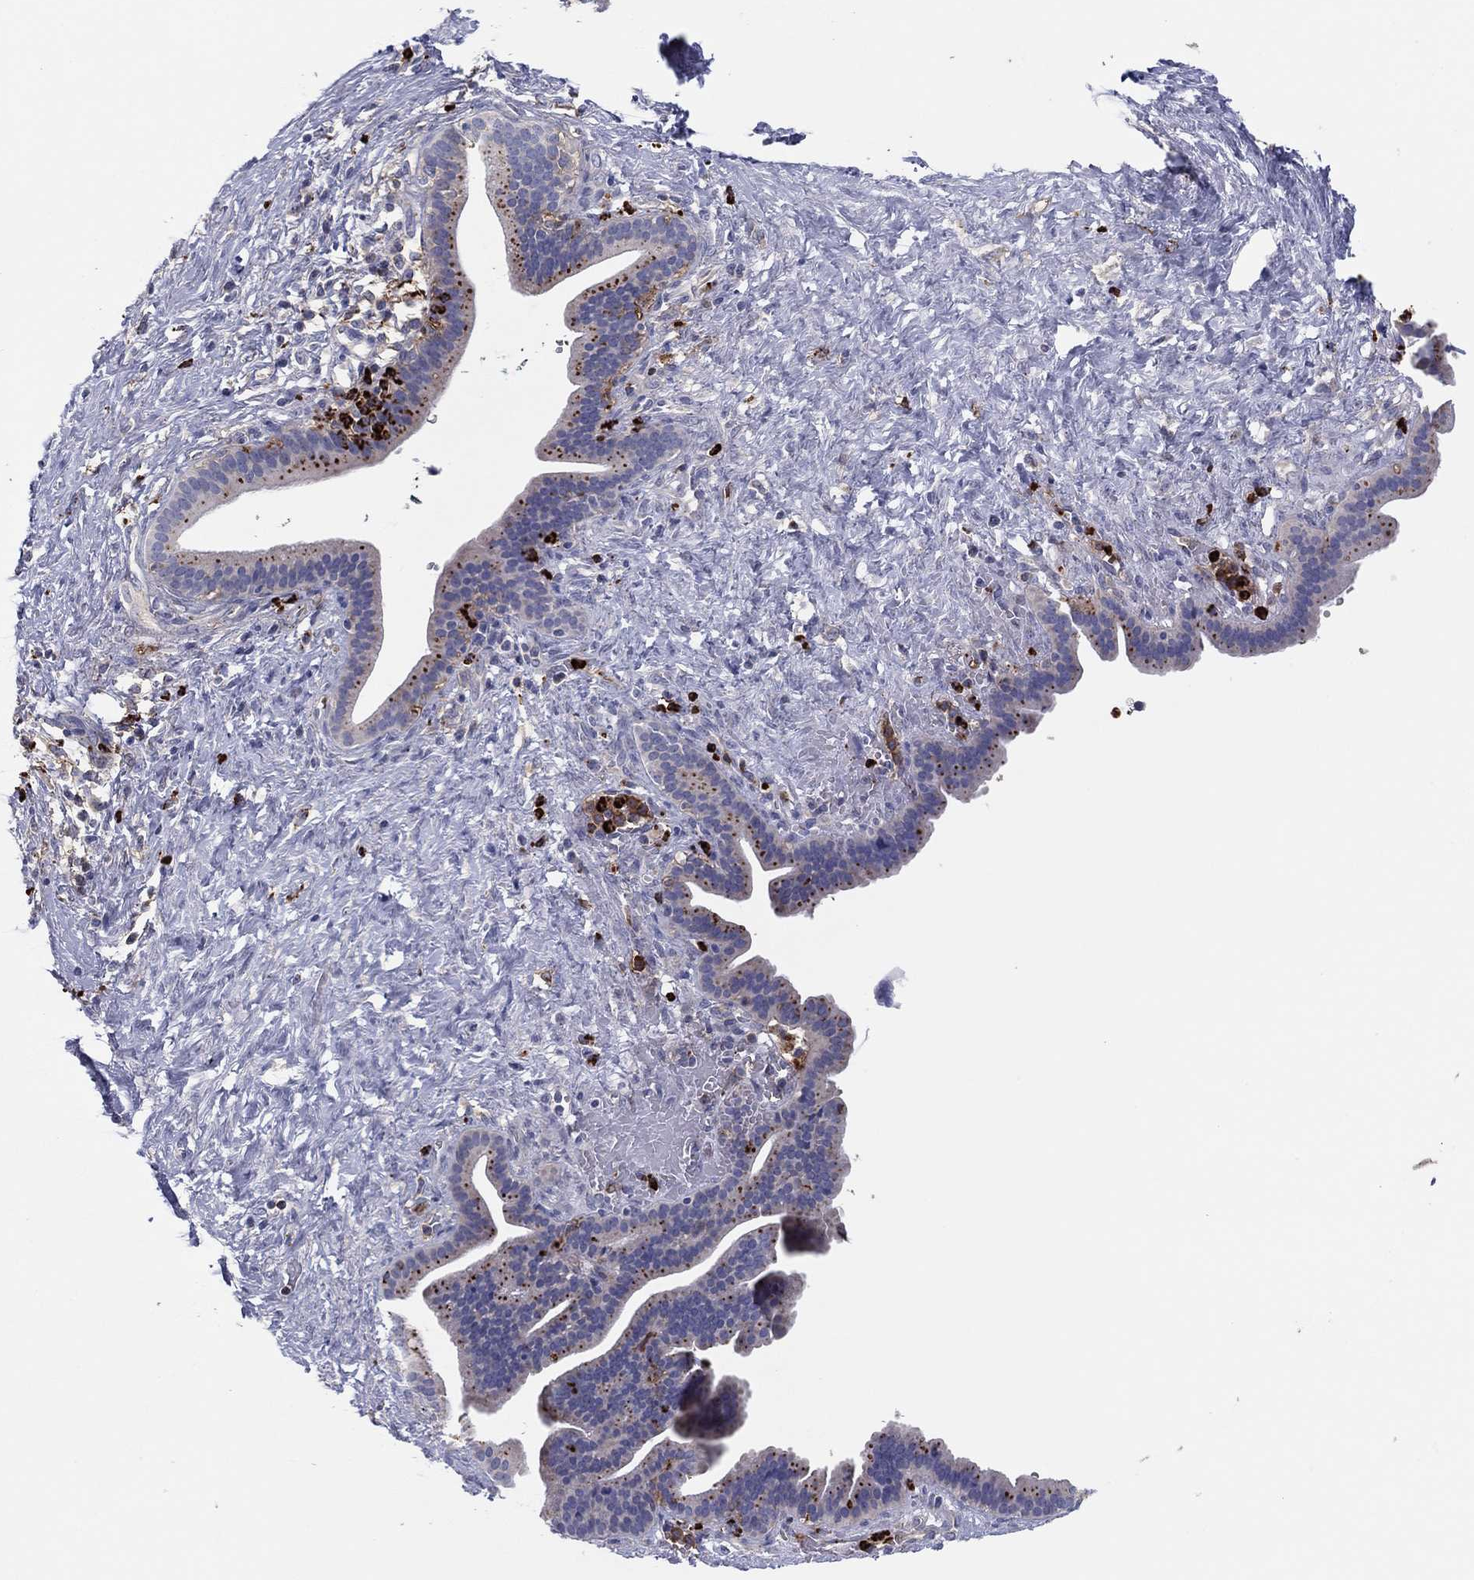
{"staining": {"intensity": "negative", "quantity": "none", "location": "none"}, "tissue": "pancreatic cancer", "cell_type": "Tumor cells", "image_type": "cancer", "snomed": [{"axis": "morphology", "description": "Adenocarcinoma, NOS"}, {"axis": "topography", "description": "Pancreas"}], "caption": "Image shows no significant protein expression in tumor cells of pancreatic cancer (adenocarcinoma).", "gene": "PLAC8", "patient": {"sex": "male", "age": 44}}